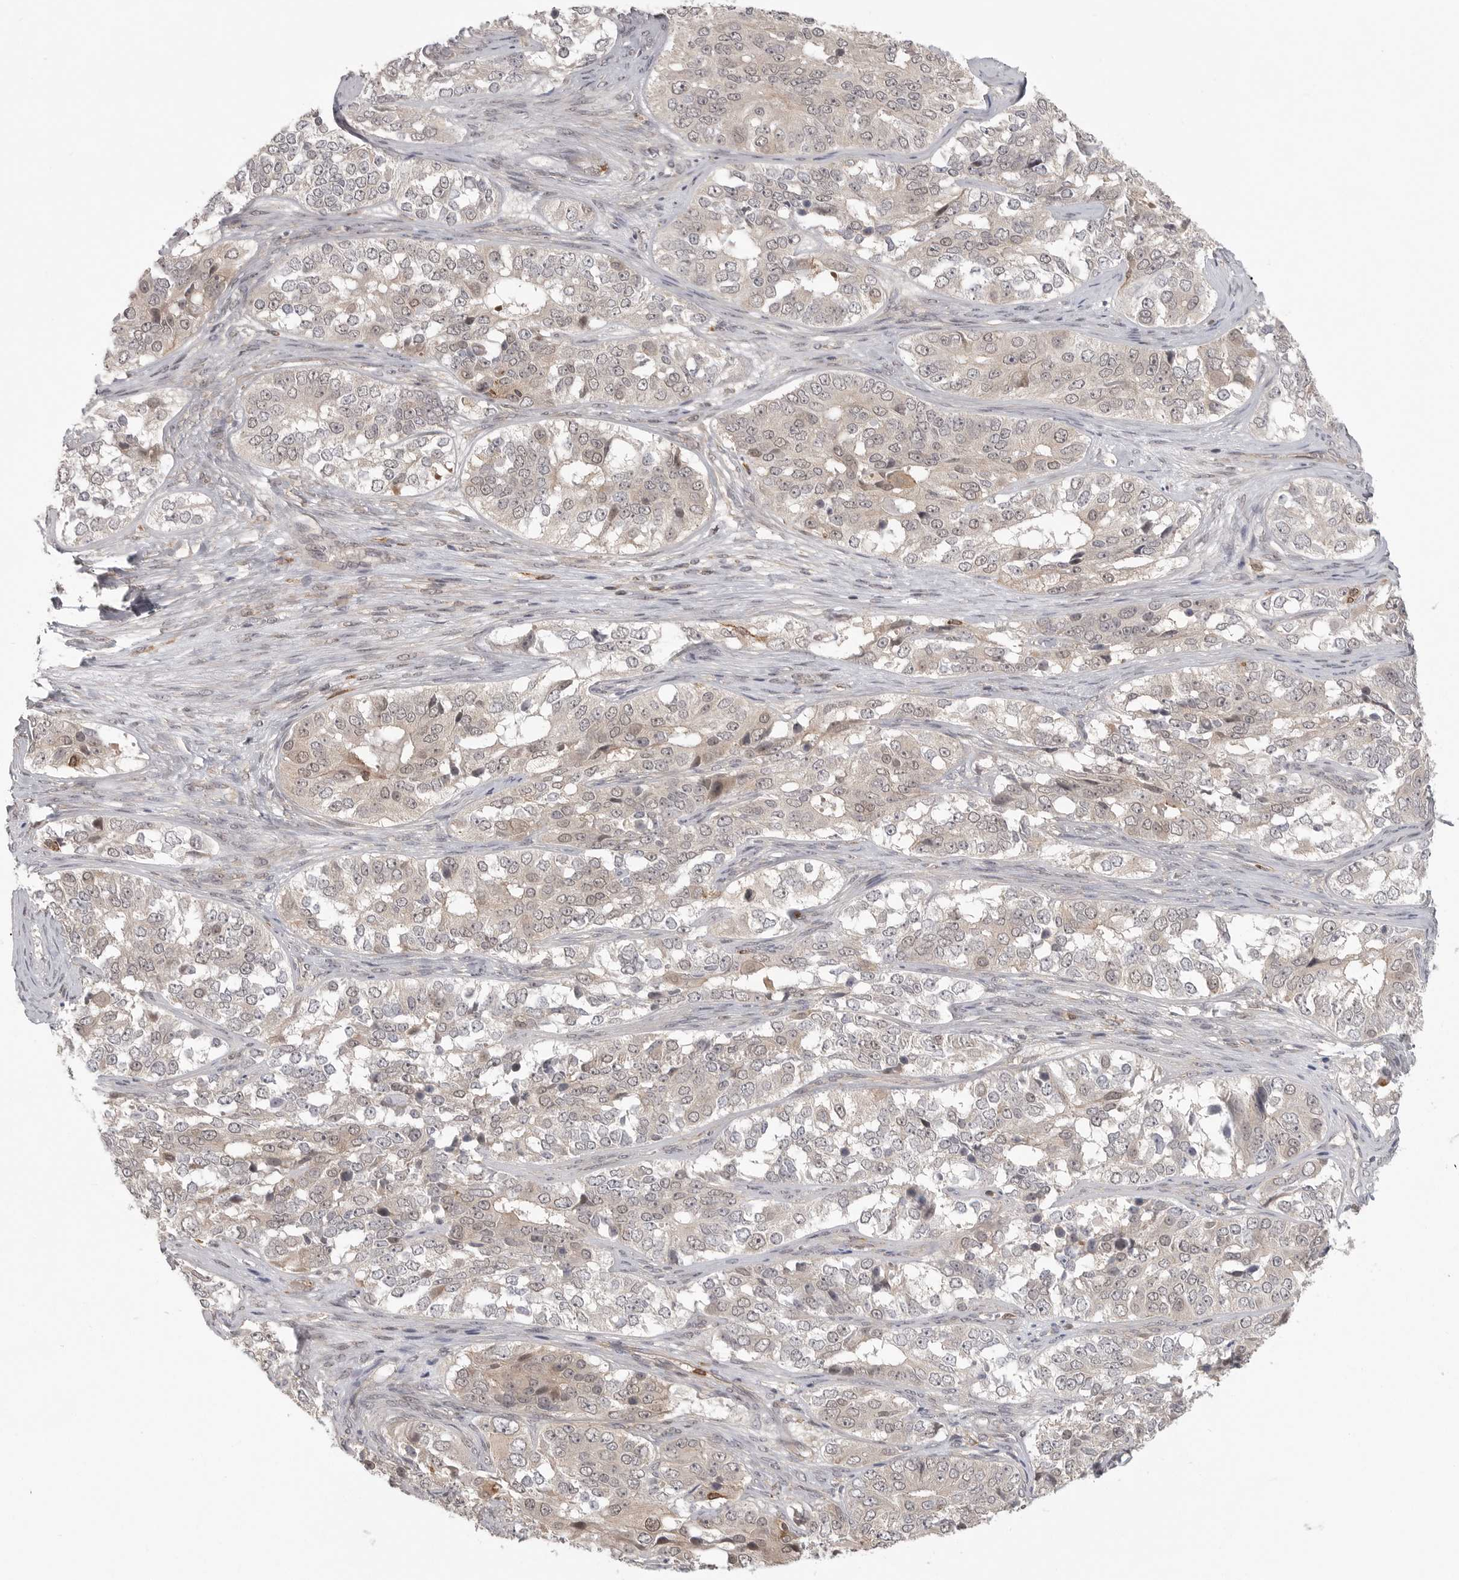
{"staining": {"intensity": "weak", "quantity": "<25%", "location": "cytoplasmic/membranous"}, "tissue": "ovarian cancer", "cell_type": "Tumor cells", "image_type": "cancer", "snomed": [{"axis": "morphology", "description": "Carcinoma, endometroid"}, {"axis": "topography", "description": "Ovary"}], "caption": "Ovarian endometroid carcinoma stained for a protein using immunohistochemistry (IHC) exhibits no expression tumor cells.", "gene": "DBNL", "patient": {"sex": "female", "age": 51}}